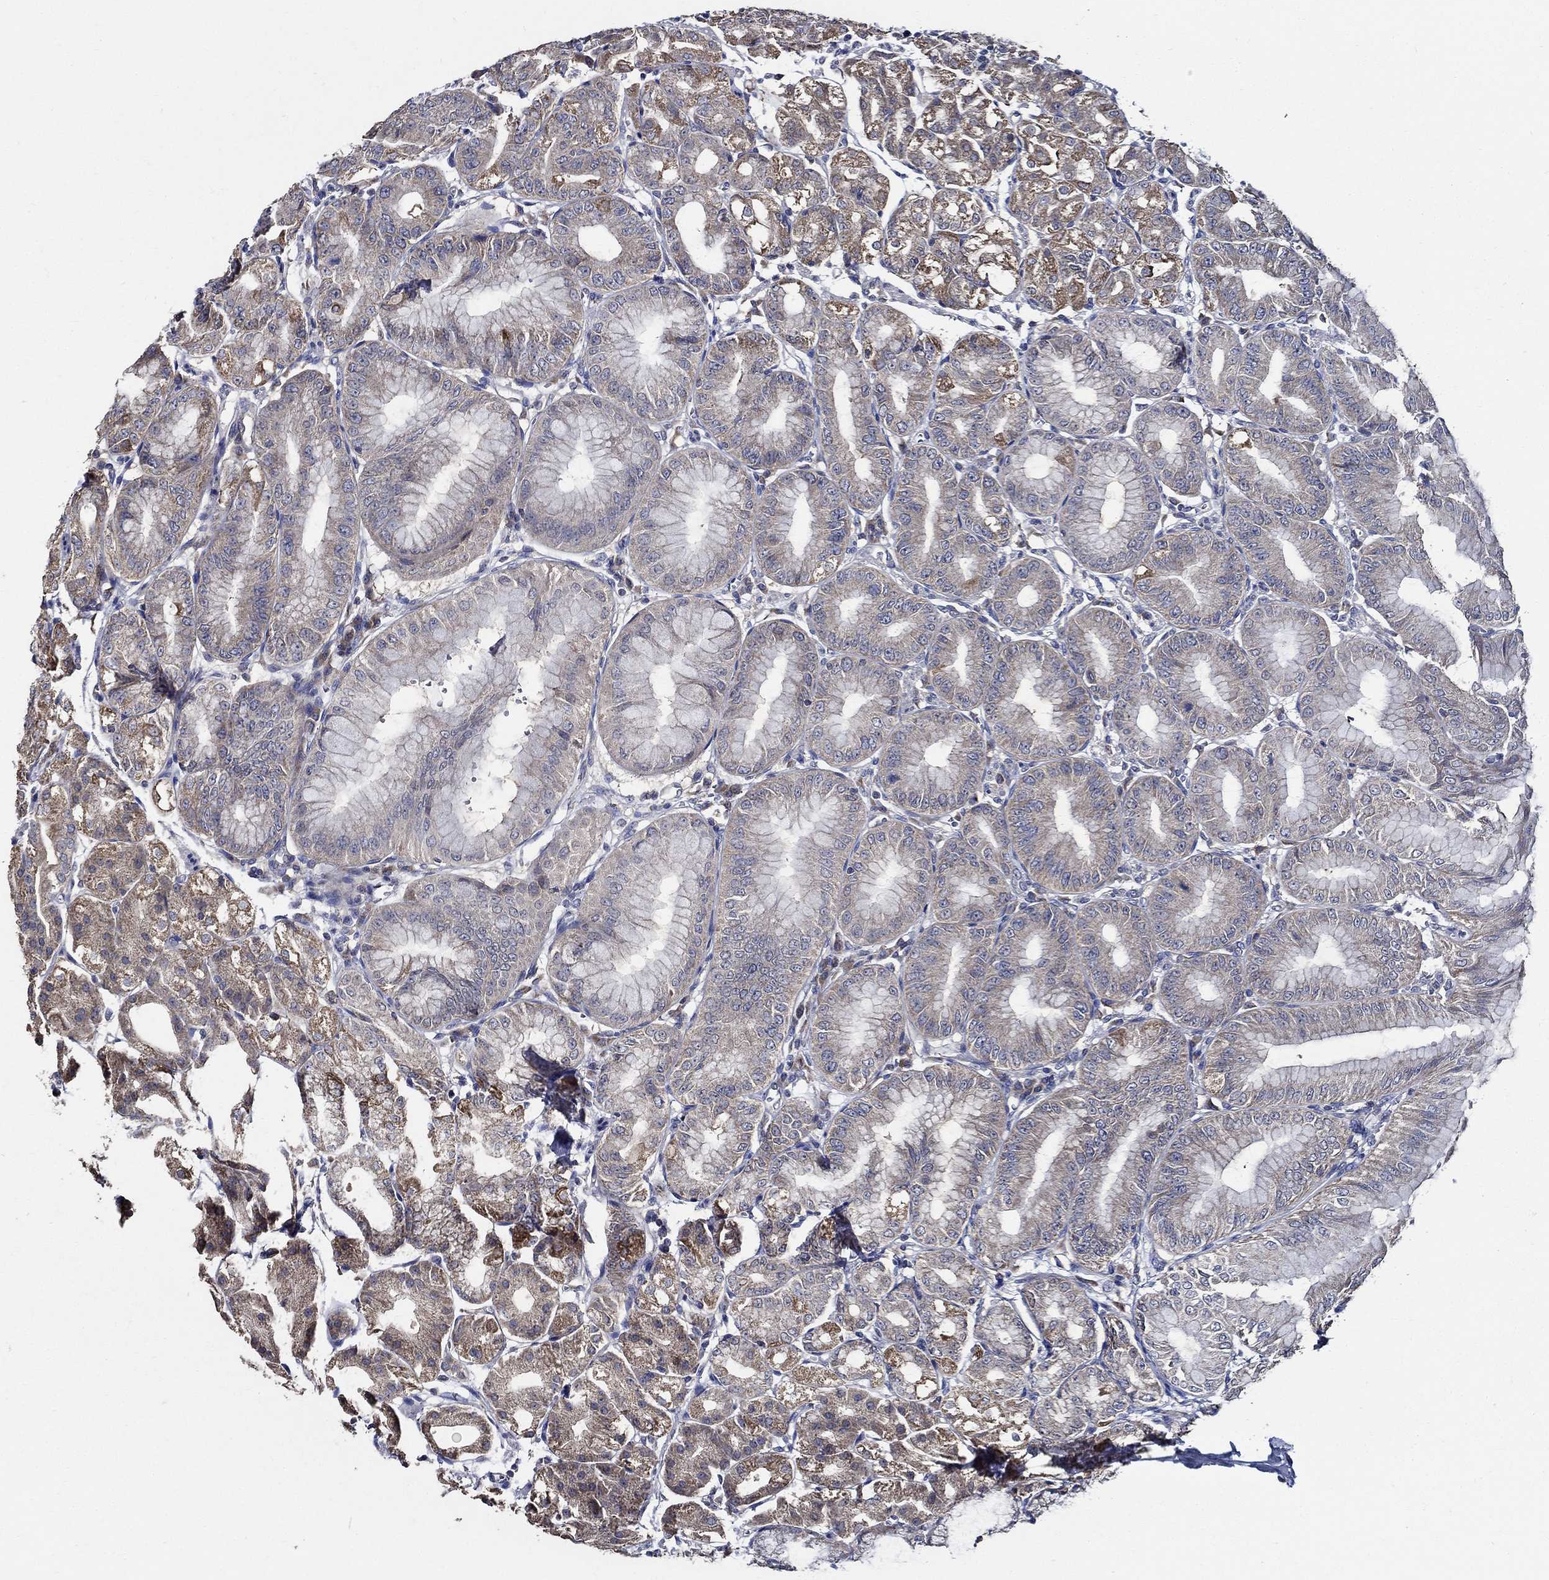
{"staining": {"intensity": "moderate", "quantity": ">75%", "location": "cytoplasmic/membranous"}, "tissue": "stomach", "cell_type": "Glandular cells", "image_type": "normal", "snomed": [{"axis": "morphology", "description": "Normal tissue, NOS"}, {"axis": "topography", "description": "Stomach"}], "caption": "The image exhibits immunohistochemical staining of normal stomach. There is moderate cytoplasmic/membranous positivity is appreciated in about >75% of glandular cells. (DAB IHC, brown staining for protein, blue staining for nuclei).", "gene": "WDR53", "patient": {"sex": "male", "age": 71}}